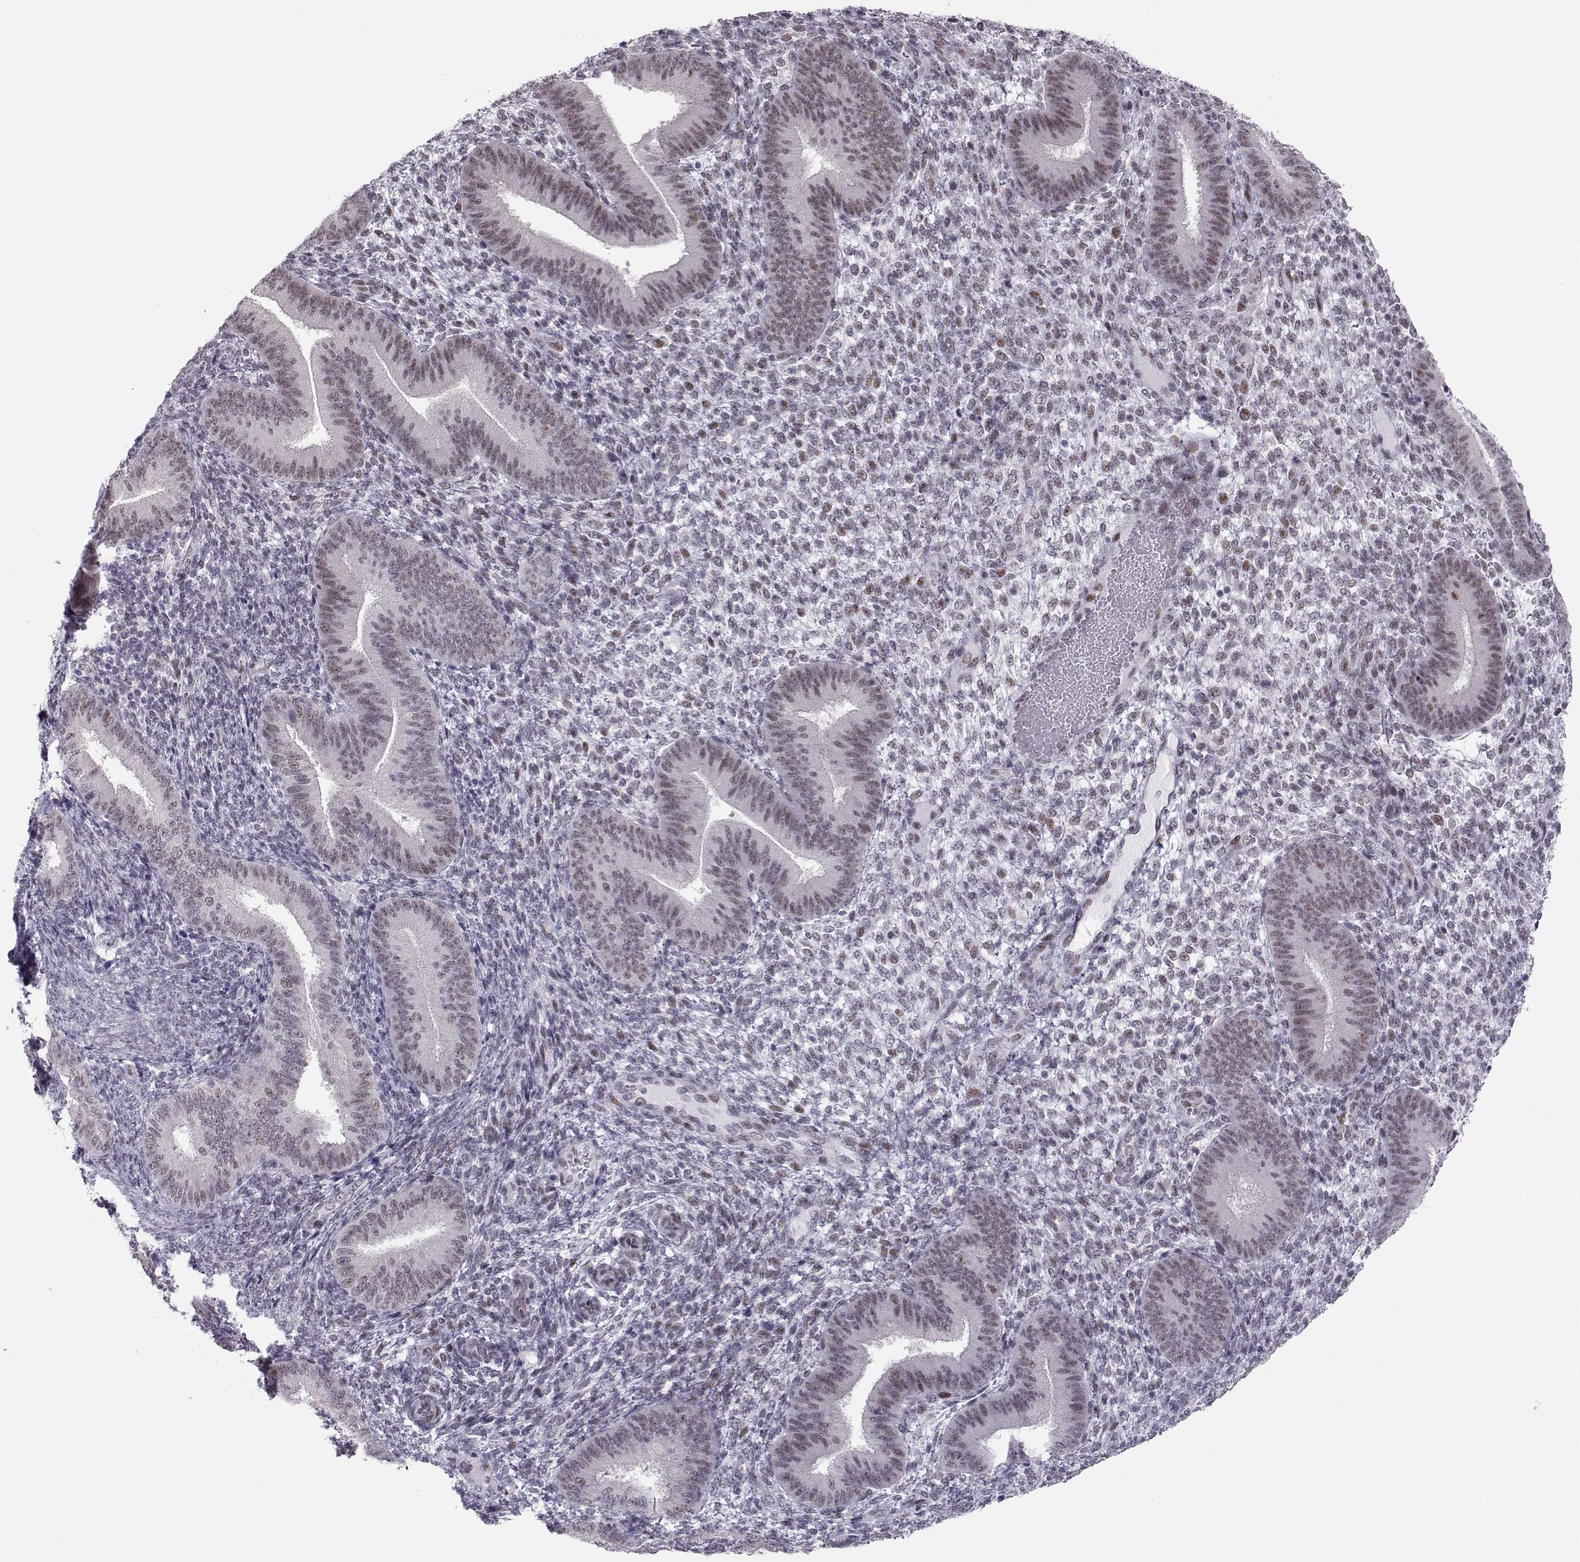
{"staining": {"intensity": "weak", "quantity": "<25%", "location": "nuclear"}, "tissue": "endometrium", "cell_type": "Cells in endometrial stroma", "image_type": "normal", "snomed": [{"axis": "morphology", "description": "Normal tissue, NOS"}, {"axis": "topography", "description": "Endometrium"}], "caption": "DAB (3,3'-diaminobenzidine) immunohistochemical staining of unremarkable human endometrium displays no significant staining in cells in endometrial stroma. (DAB (3,3'-diaminobenzidine) immunohistochemistry with hematoxylin counter stain).", "gene": "SIX6", "patient": {"sex": "female", "age": 39}}